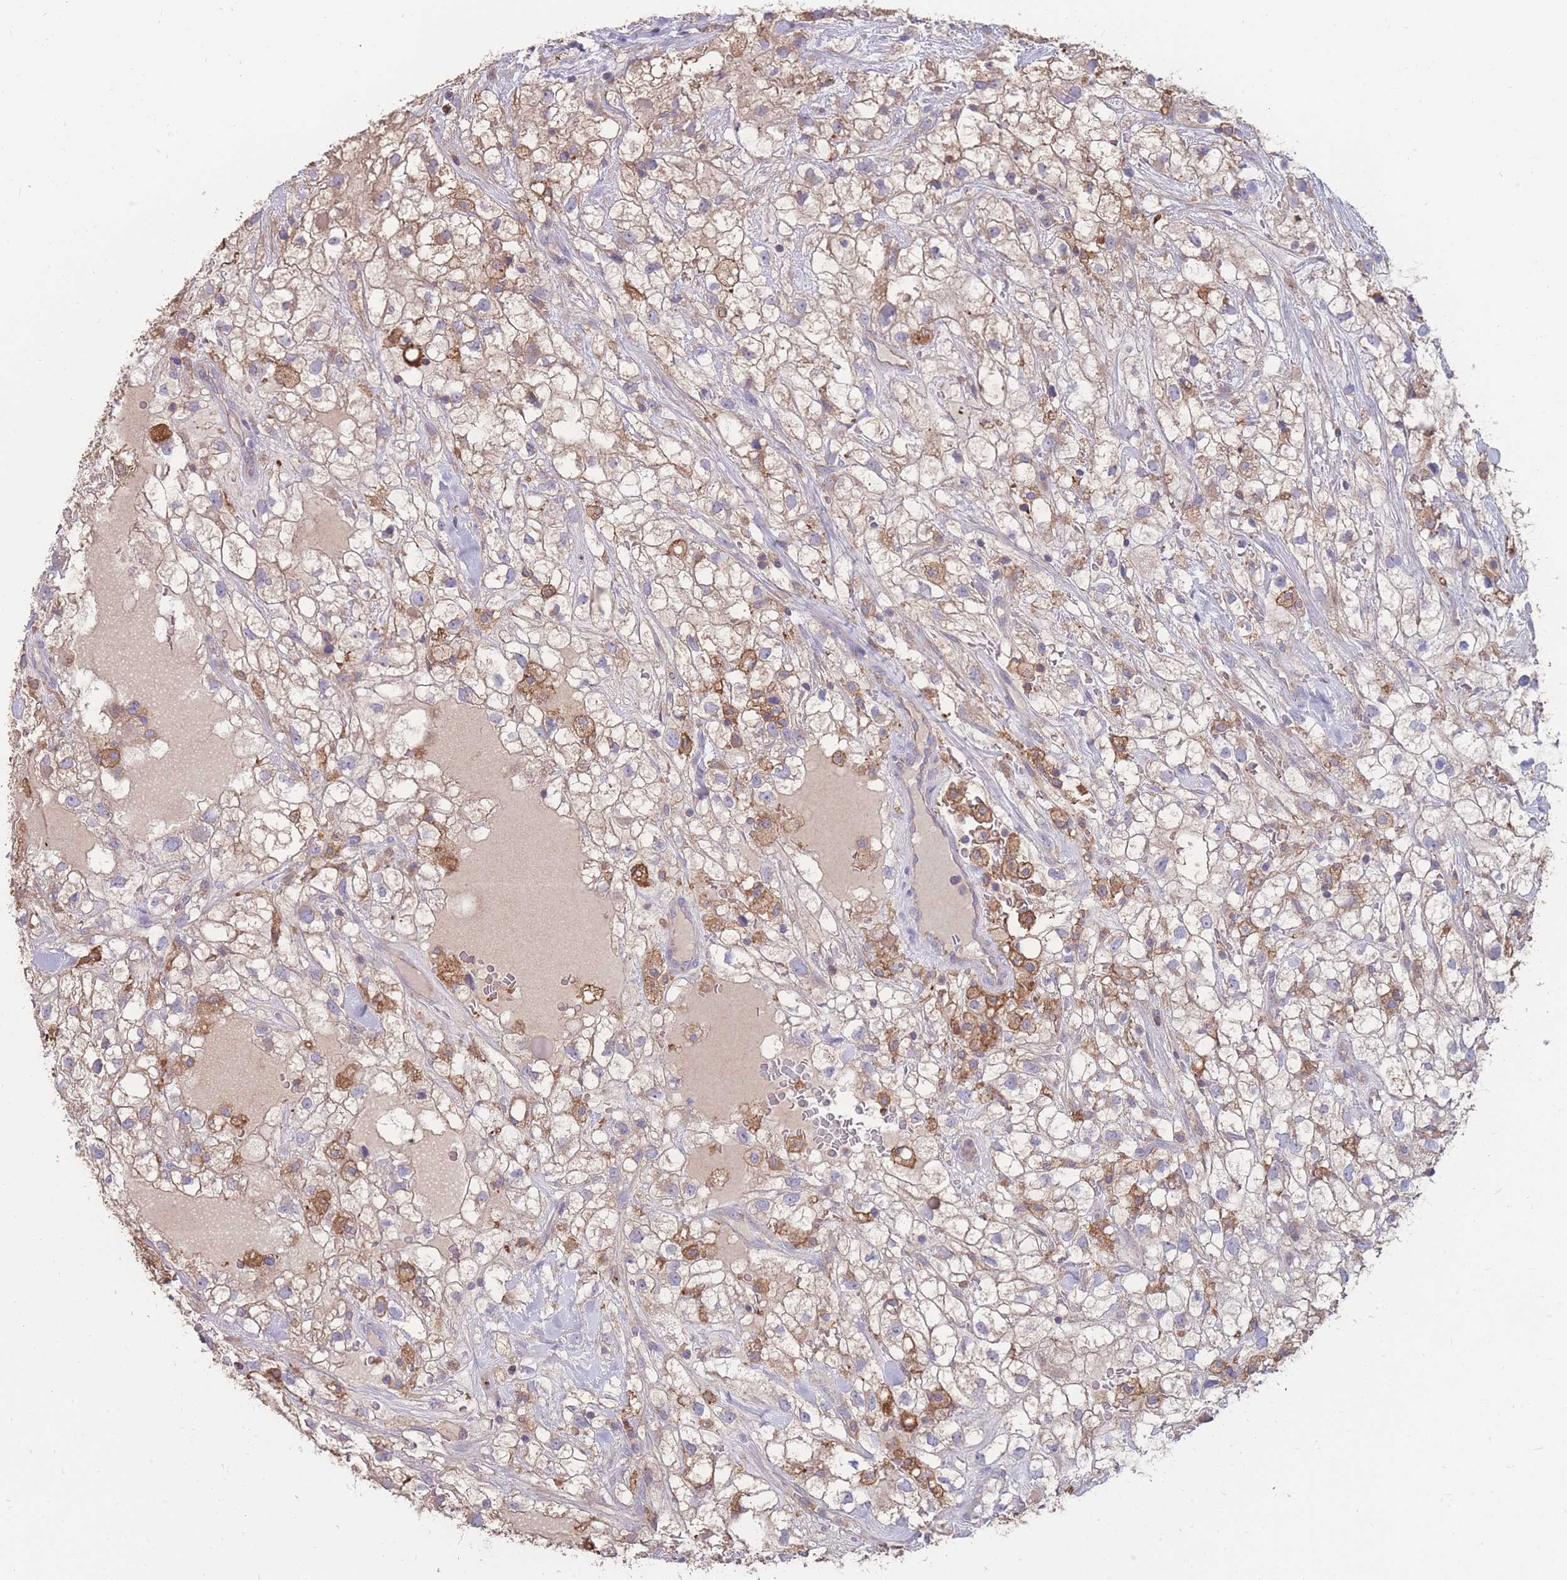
{"staining": {"intensity": "moderate", "quantity": "<25%", "location": "cytoplasmic/membranous"}, "tissue": "renal cancer", "cell_type": "Tumor cells", "image_type": "cancer", "snomed": [{"axis": "morphology", "description": "Adenocarcinoma, NOS"}, {"axis": "topography", "description": "Kidney"}], "caption": "A photomicrograph of renal adenocarcinoma stained for a protein shows moderate cytoplasmic/membranous brown staining in tumor cells. The protein of interest is shown in brown color, while the nuclei are stained blue.", "gene": "CD33", "patient": {"sex": "male", "age": 59}}